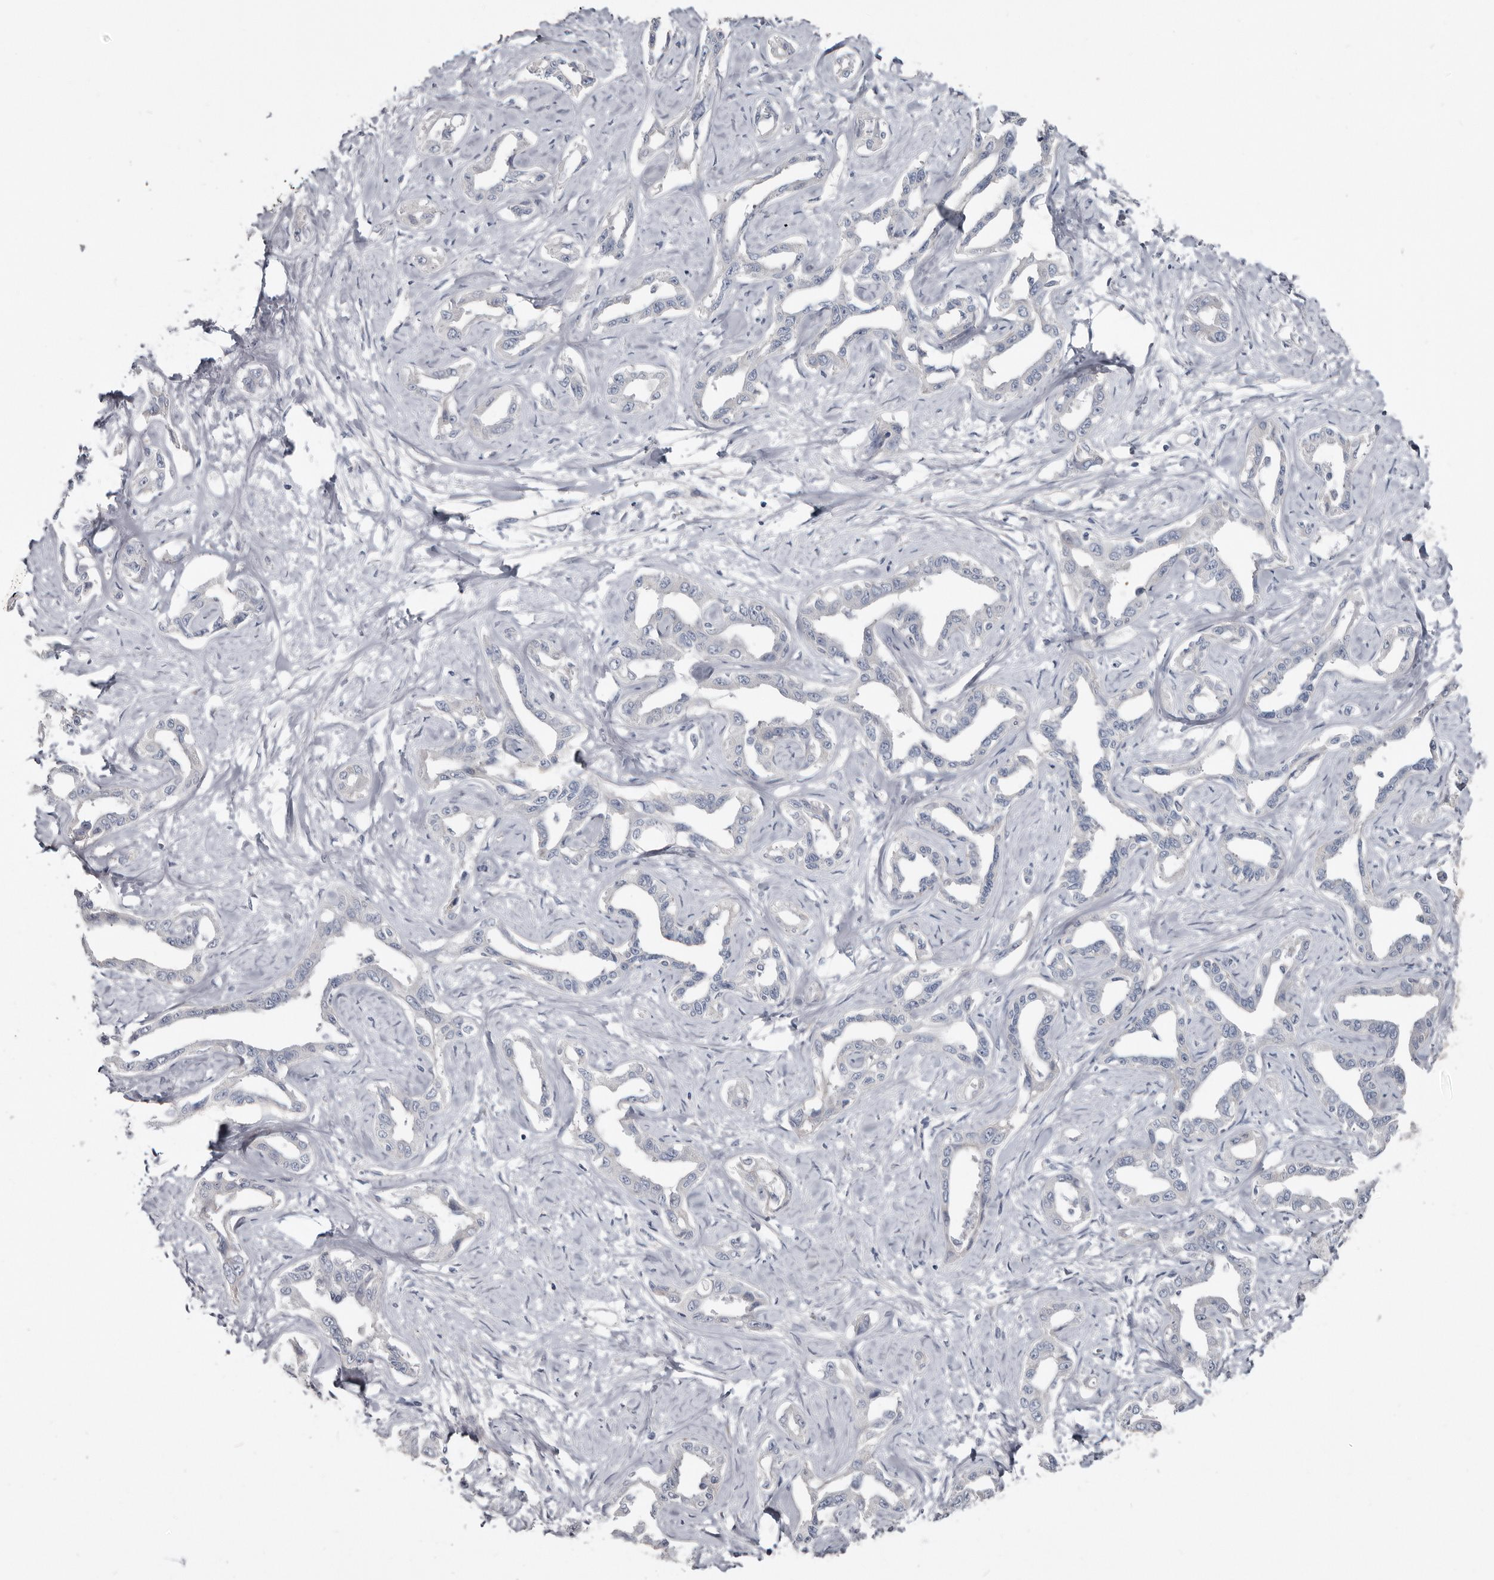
{"staining": {"intensity": "negative", "quantity": "none", "location": "none"}, "tissue": "liver cancer", "cell_type": "Tumor cells", "image_type": "cancer", "snomed": [{"axis": "morphology", "description": "Cholangiocarcinoma"}, {"axis": "topography", "description": "Liver"}], "caption": "This micrograph is of liver cancer stained with immunohistochemistry (IHC) to label a protein in brown with the nuclei are counter-stained blue. There is no staining in tumor cells.", "gene": "ZNF114", "patient": {"sex": "male", "age": 59}}